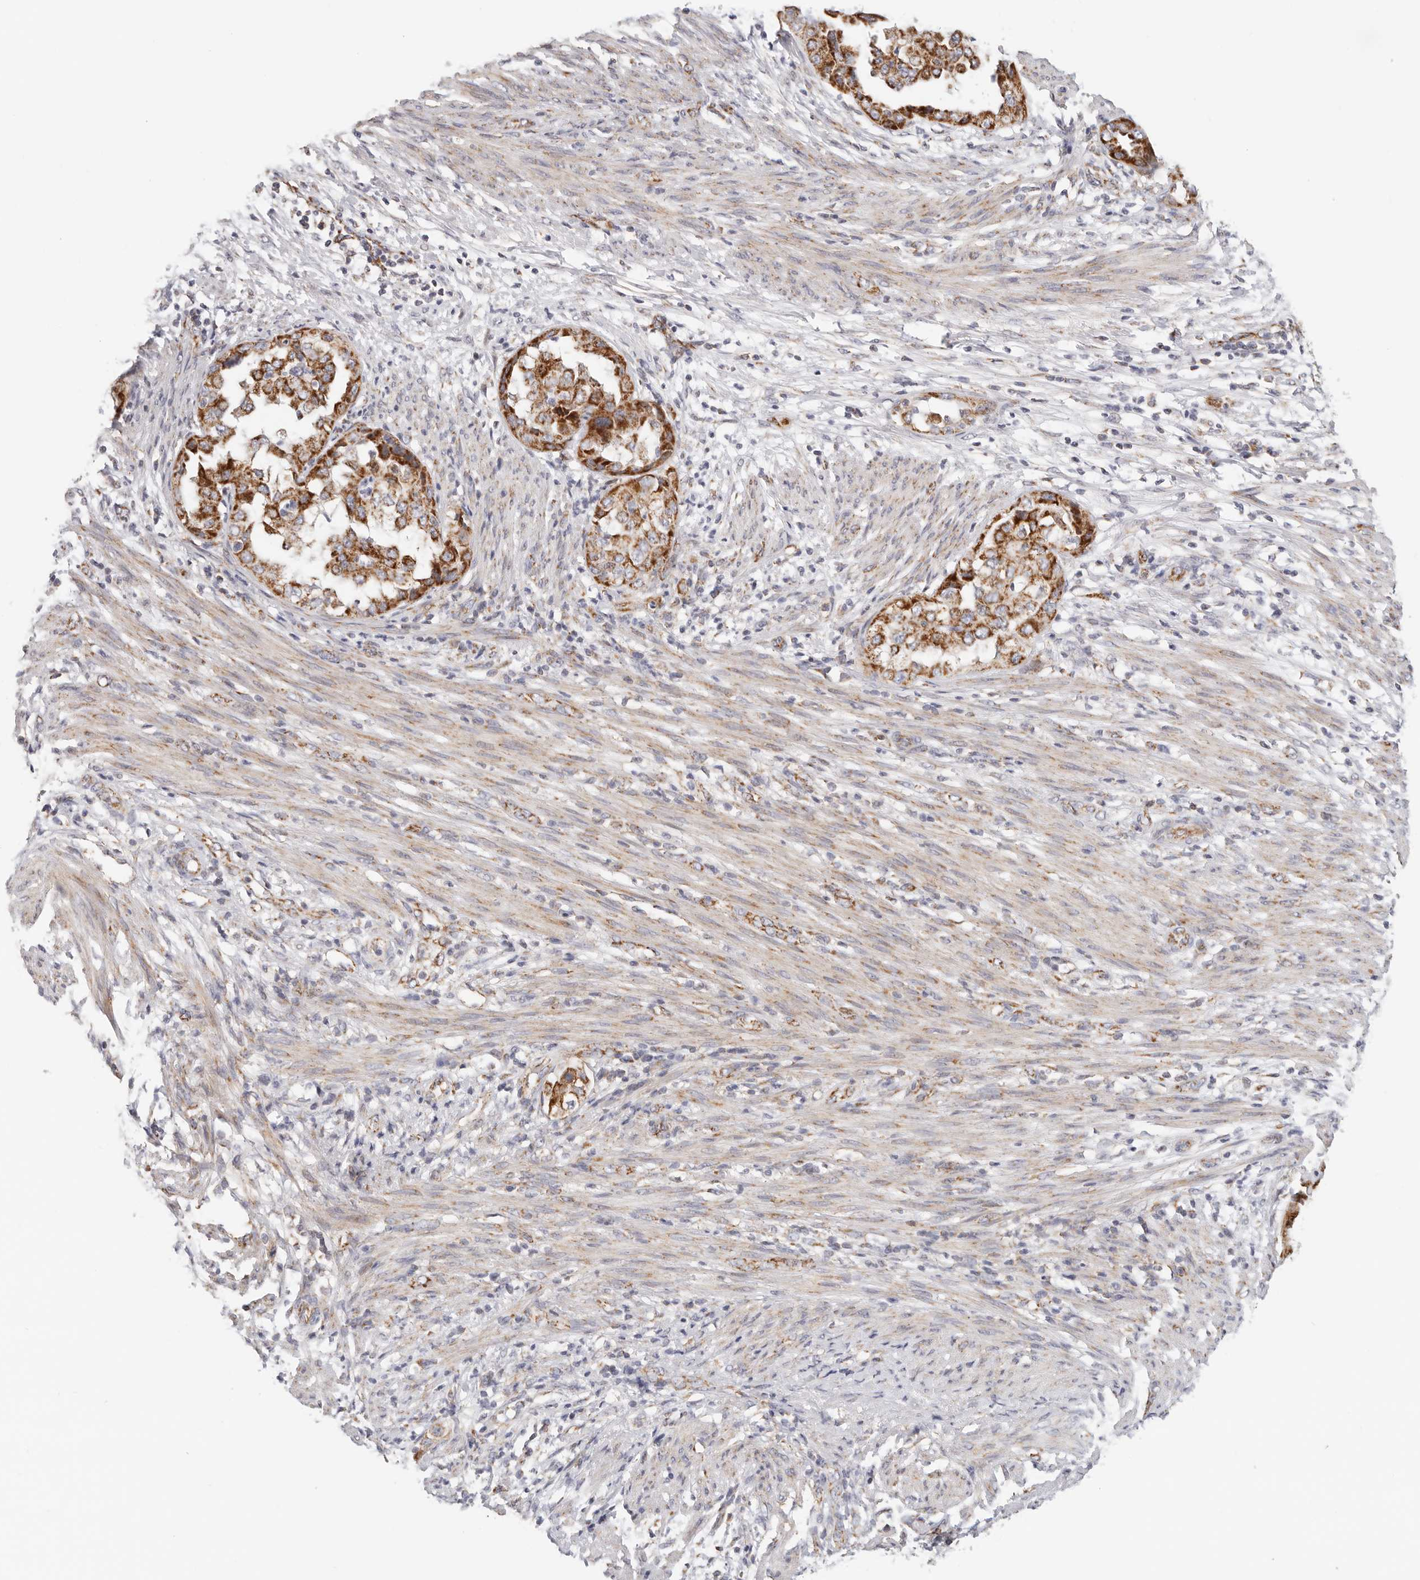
{"staining": {"intensity": "strong", "quantity": ">75%", "location": "cytoplasmic/membranous"}, "tissue": "endometrial cancer", "cell_type": "Tumor cells", "image_type": "cancer", "snomed": [{"axis": "morphology", "description": "Adenocarcinoma, NOS"}, {"axis": "topography", "description": "Endometrium"}], "caption": "DAB immunohistochemical staining of human adenocarcinoma (endometrial) shows strong cytoplasmic/membranous protein positivity in about >75% of tumor cells. The protein is shown in brown color, while the nuclei are stained blue.", "gene": "AFDN", "patient": {"sex": "female", "age": 85}}